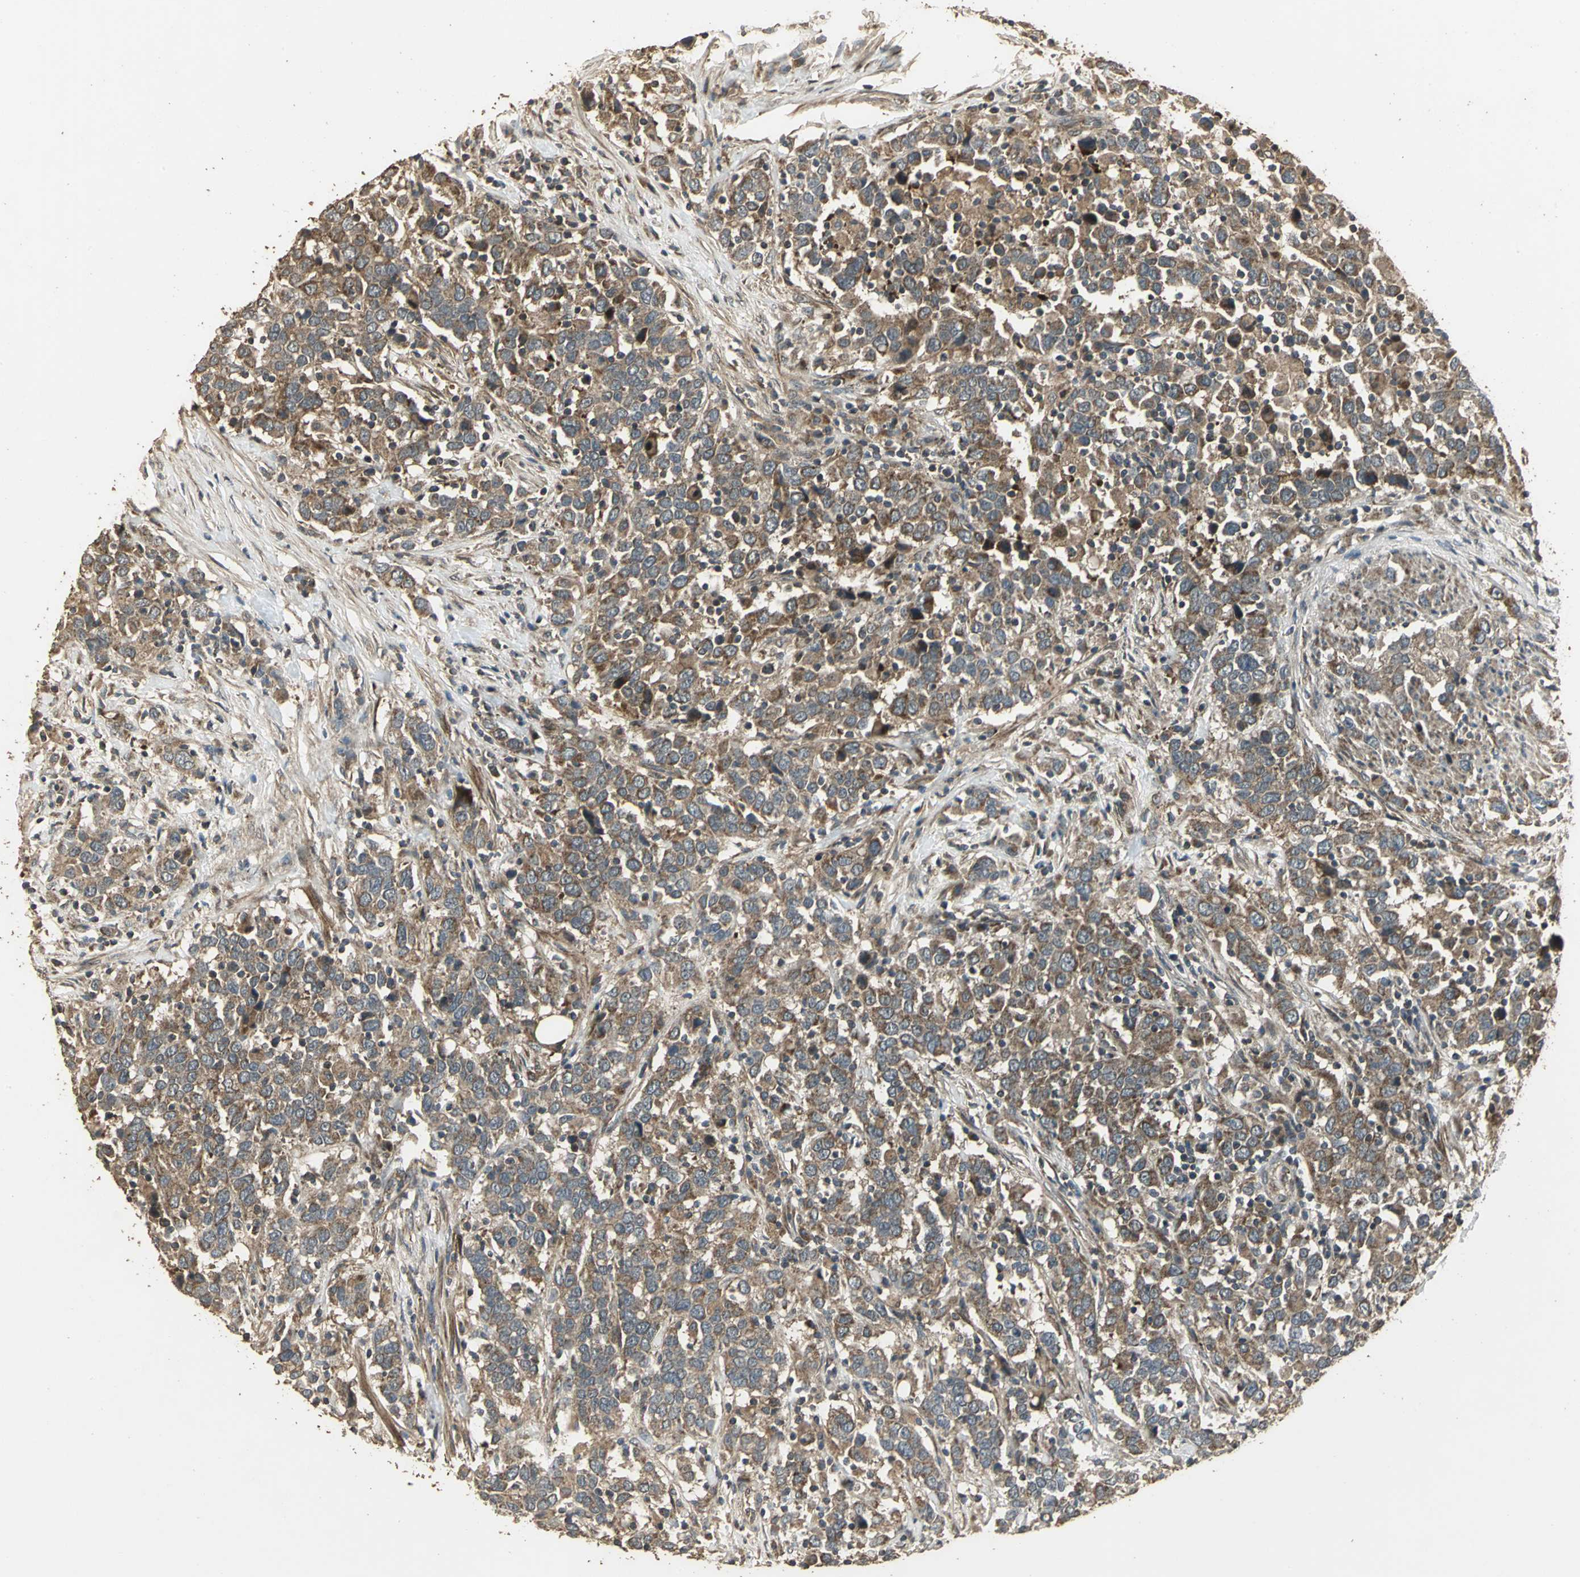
{"staining": {"intensity": "moderate", "quantity": ">75%", "location": "cytoplasmic/membranous"}, "tissue": "urothelial cancer", "cell_type": "Tumor cells", "image_type": "cancer", "snomed": [{"axis": "morphology", "description": "Urothelial carcinoma, High grade"}, {"axis": "topography", "description": "Urinary bladder"}], "caption": "Immunohistochemistry (IHC) photomicrograph of neoplastic tissue: urothelial cancer stained using IHC reveals medium levels of moderate protein expression localized specifically in the cytoplasmic/membranous of tumor cells, appearing as a cytoplasmic/membranous brown color.", "gene": "KANK1", "patient": {"sex": "male", "age": 61}}